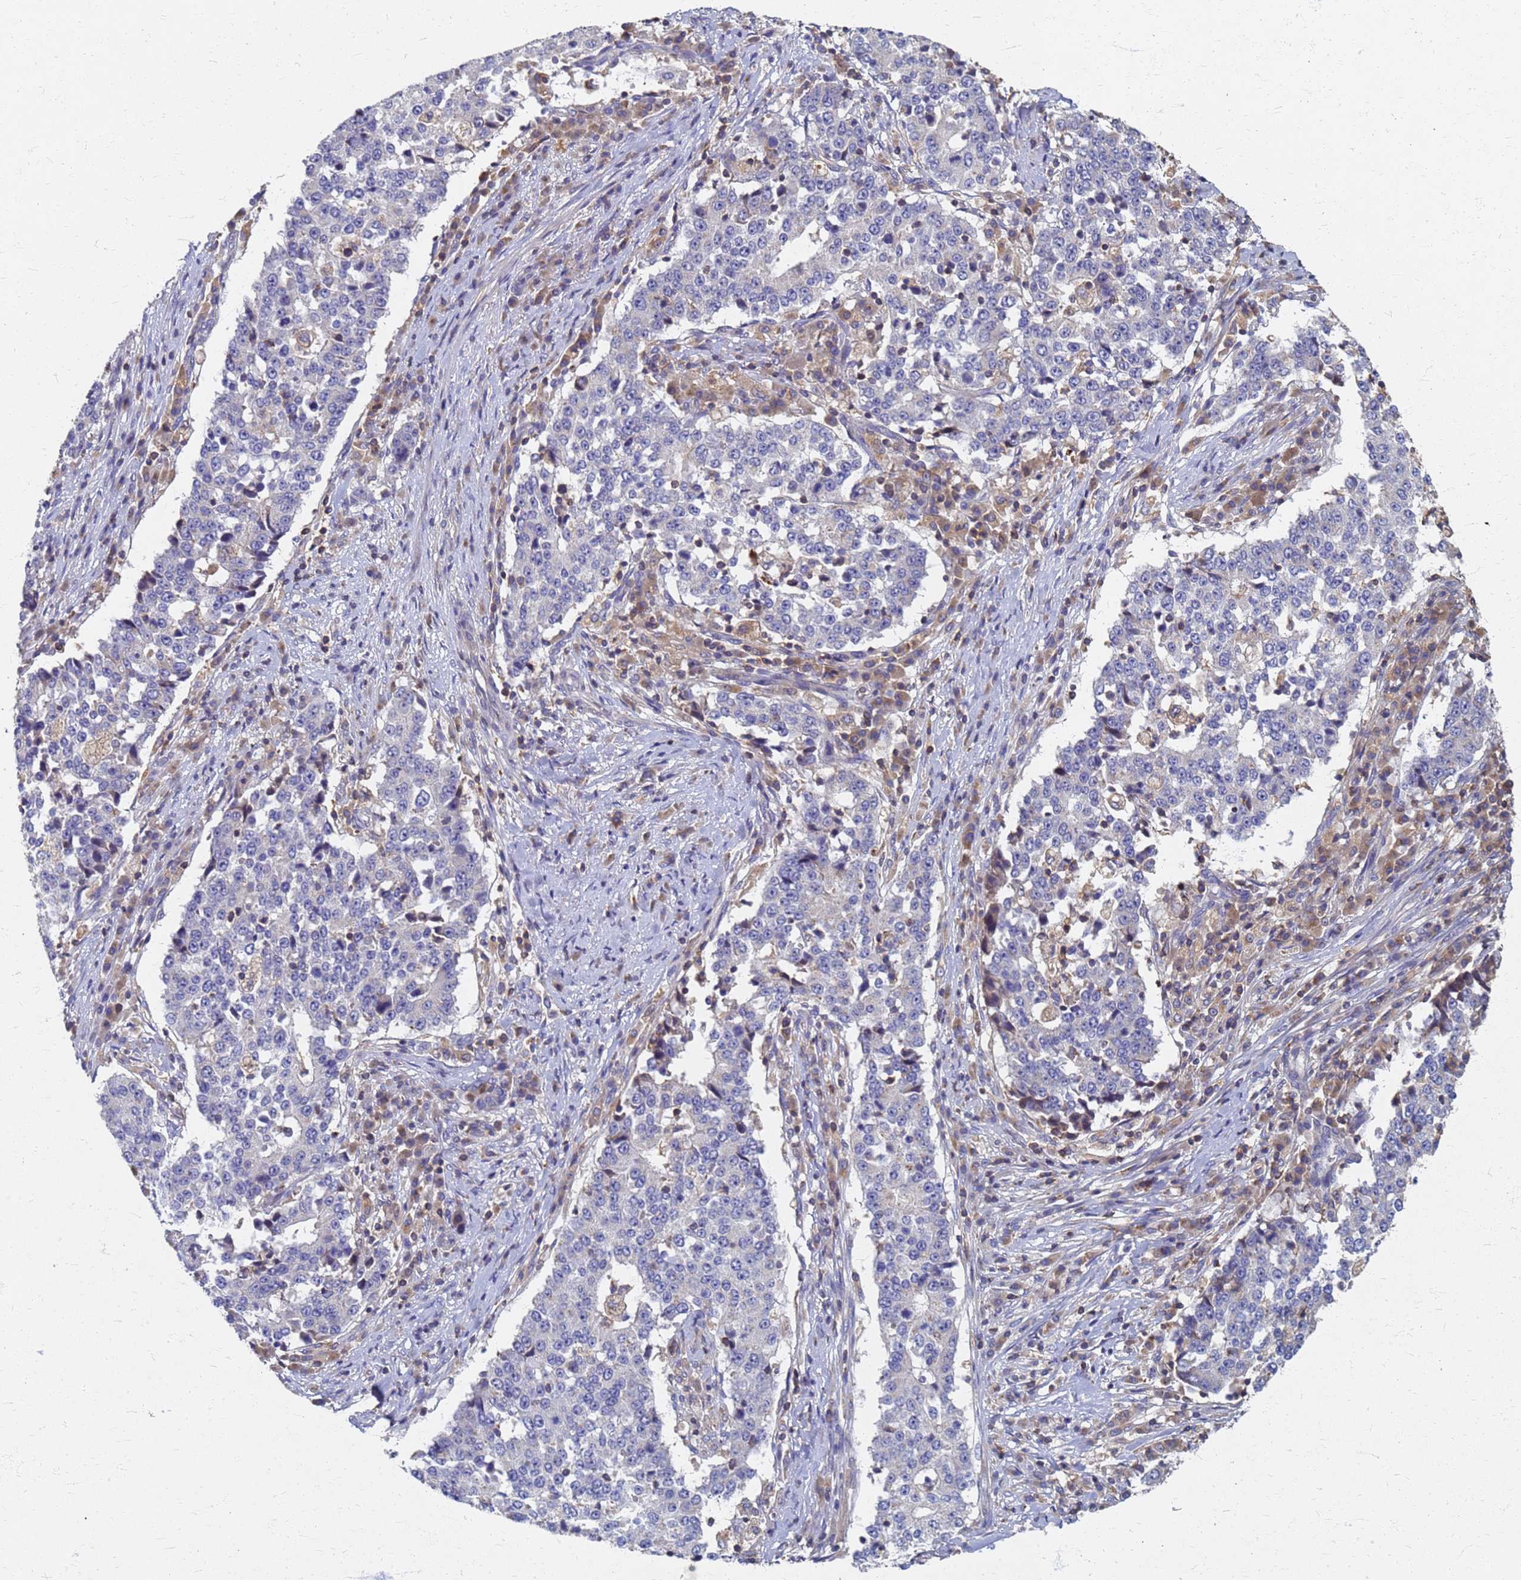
{"staining": {"intensity": "negative", "quantity": "none", "location": "none"}, "tissue": "stomach cancer", "cell_type": "Tumor cells", "image_type": "cancer", "snomed": [{"axis": "morphology", "description": "Adenocarcinoma, NOS"}, {"axis": "topography", "description": "Stomach"}], "caption": "An IHC image of stomach adenocarcinoma is shown. There is no staining in tumor cells of stomach adenocarcinoma.", "gene": "KRCC1", "patient": {"sex": "male", "age": 59}}